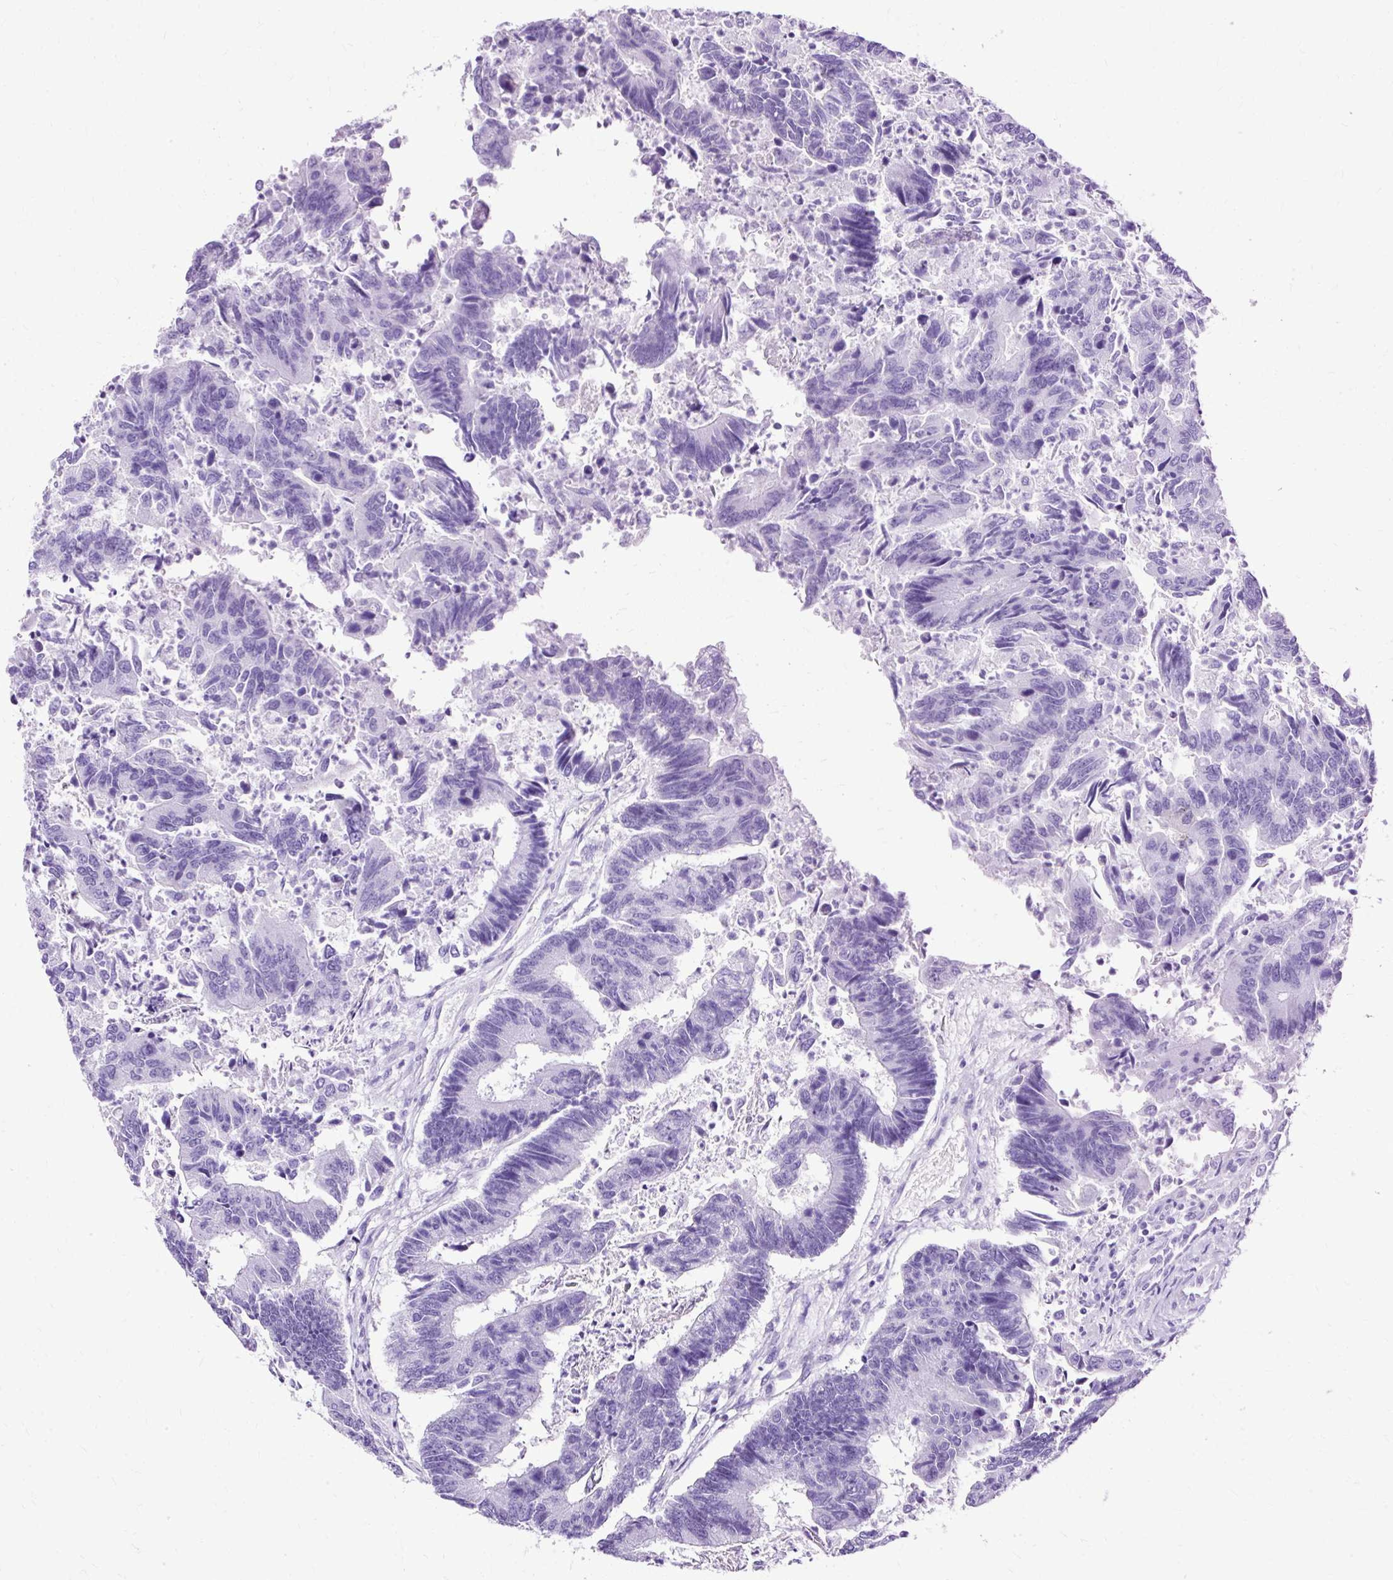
{"staining": {"intensity": "negative", "quantity": "none", "location": "none"}, "tissue": "colorectal cancer", "cell_type": "Tumor cells", "image_type": "cancer", "snomed": [{"axis": "morphology", "description": "Adenocarcinoma, NOS"}, {"axis": "topography", "description": "Colon"}], "caption": "Immunohistochemistry photomicrograph of neoplastic tissue: human adenocarcinoma (colorectal) stained with DAB displays no significant protein expression in tumor cells.", "gene": "SLC8A2", "patient": {"sex": "female", "age": 67}}